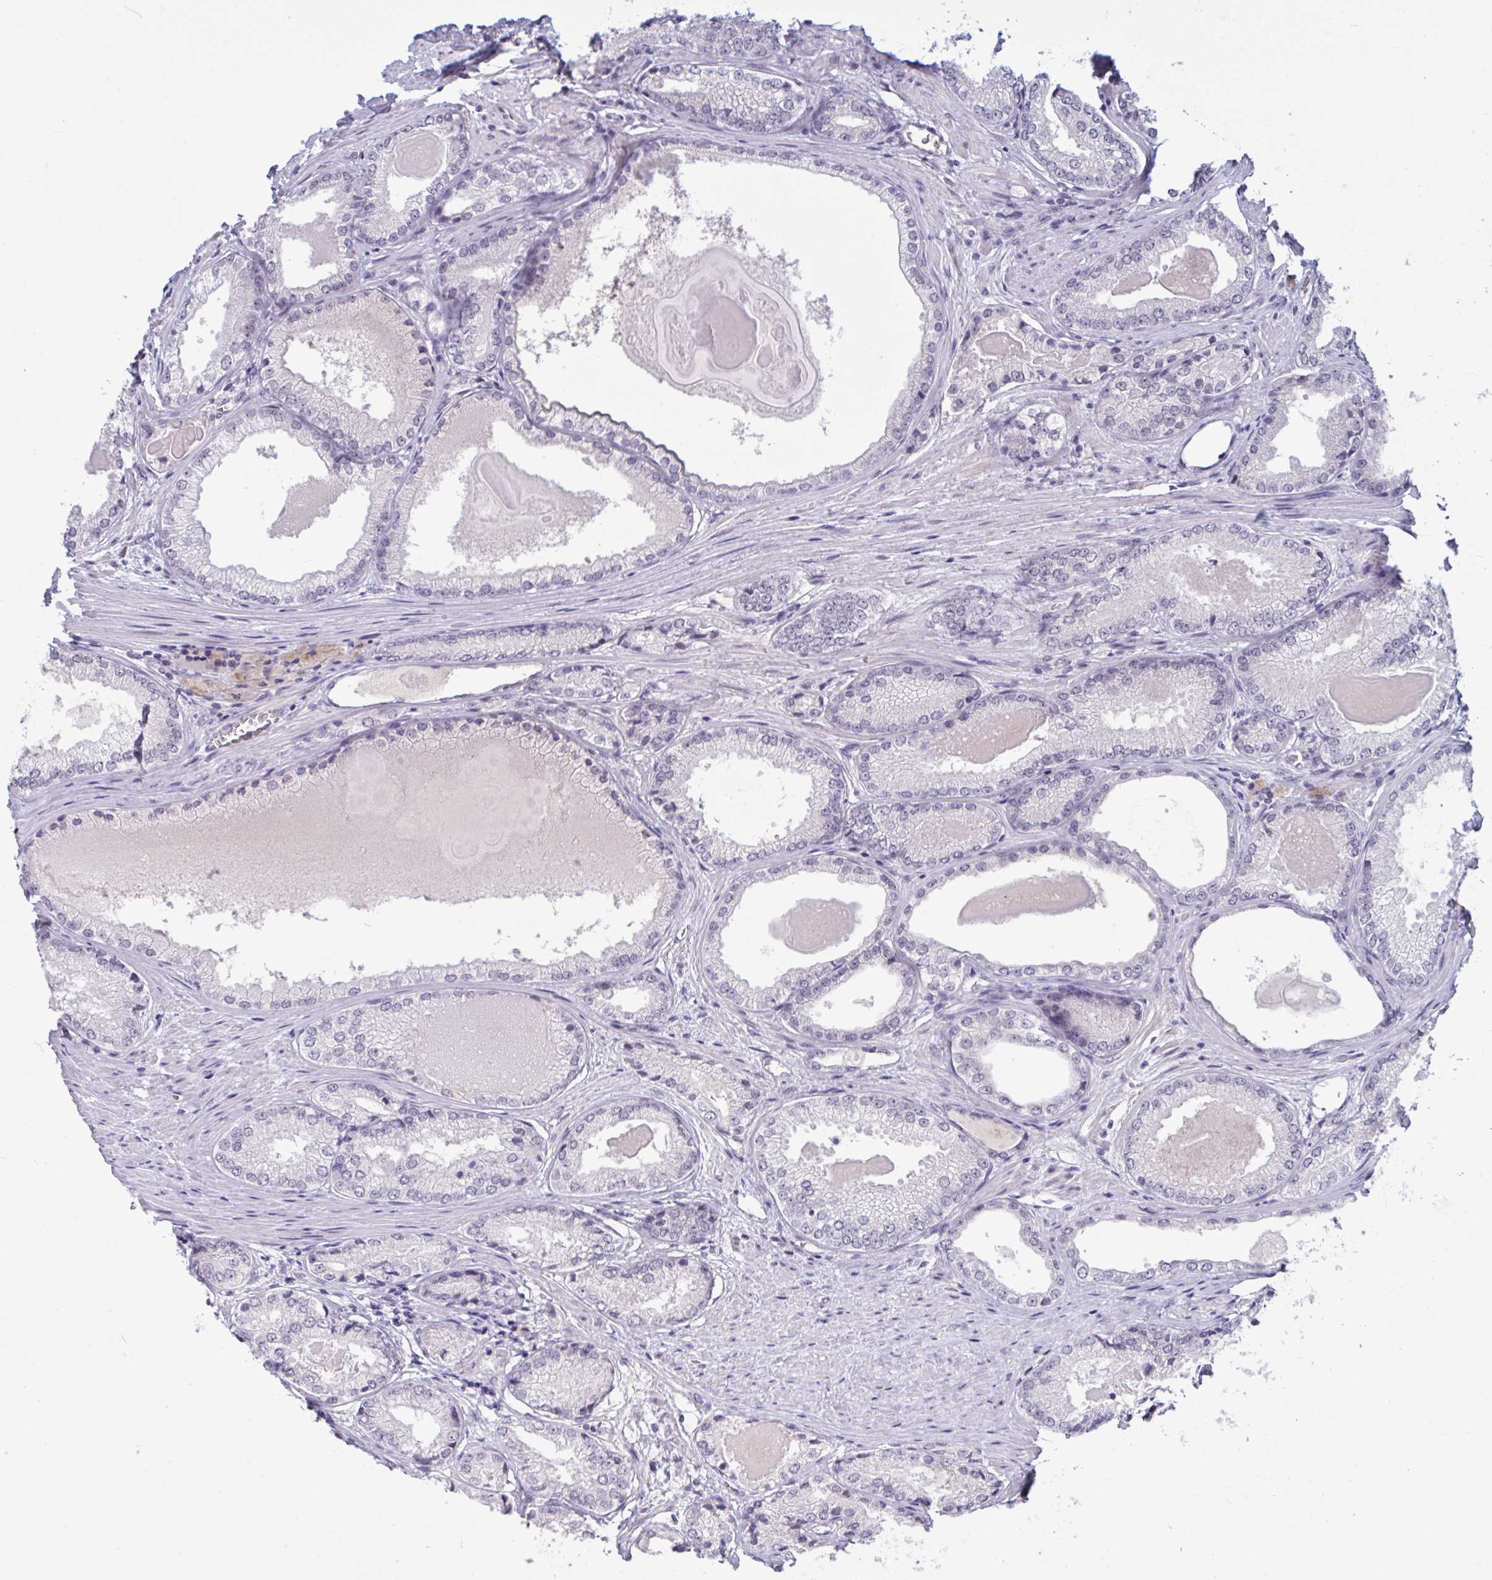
{"staining": {"intensity": "negative", "quantity": "none", "location": "none"}, "tissue": "prostate cancer", "cell_type": "Tumor cells", "image_type": "cancer", "snomed": [{"axis": "morphology", "description": "Adenocarcinoma, NOS"}, {"axis": "morphology", "description": "Adenocarcinoma, Low grade"}, {"axis": "topography", "description": "Prostate"}], "caption": "A high-resolution photomicrograph shows immunohistochemistry (IHC) staining of low-grade adenocarcinoma (prostate), which exhibits no significant expression in tumor cells.", "gene": "CNGB3", "patient": {"sex": "male", "age": 68}}